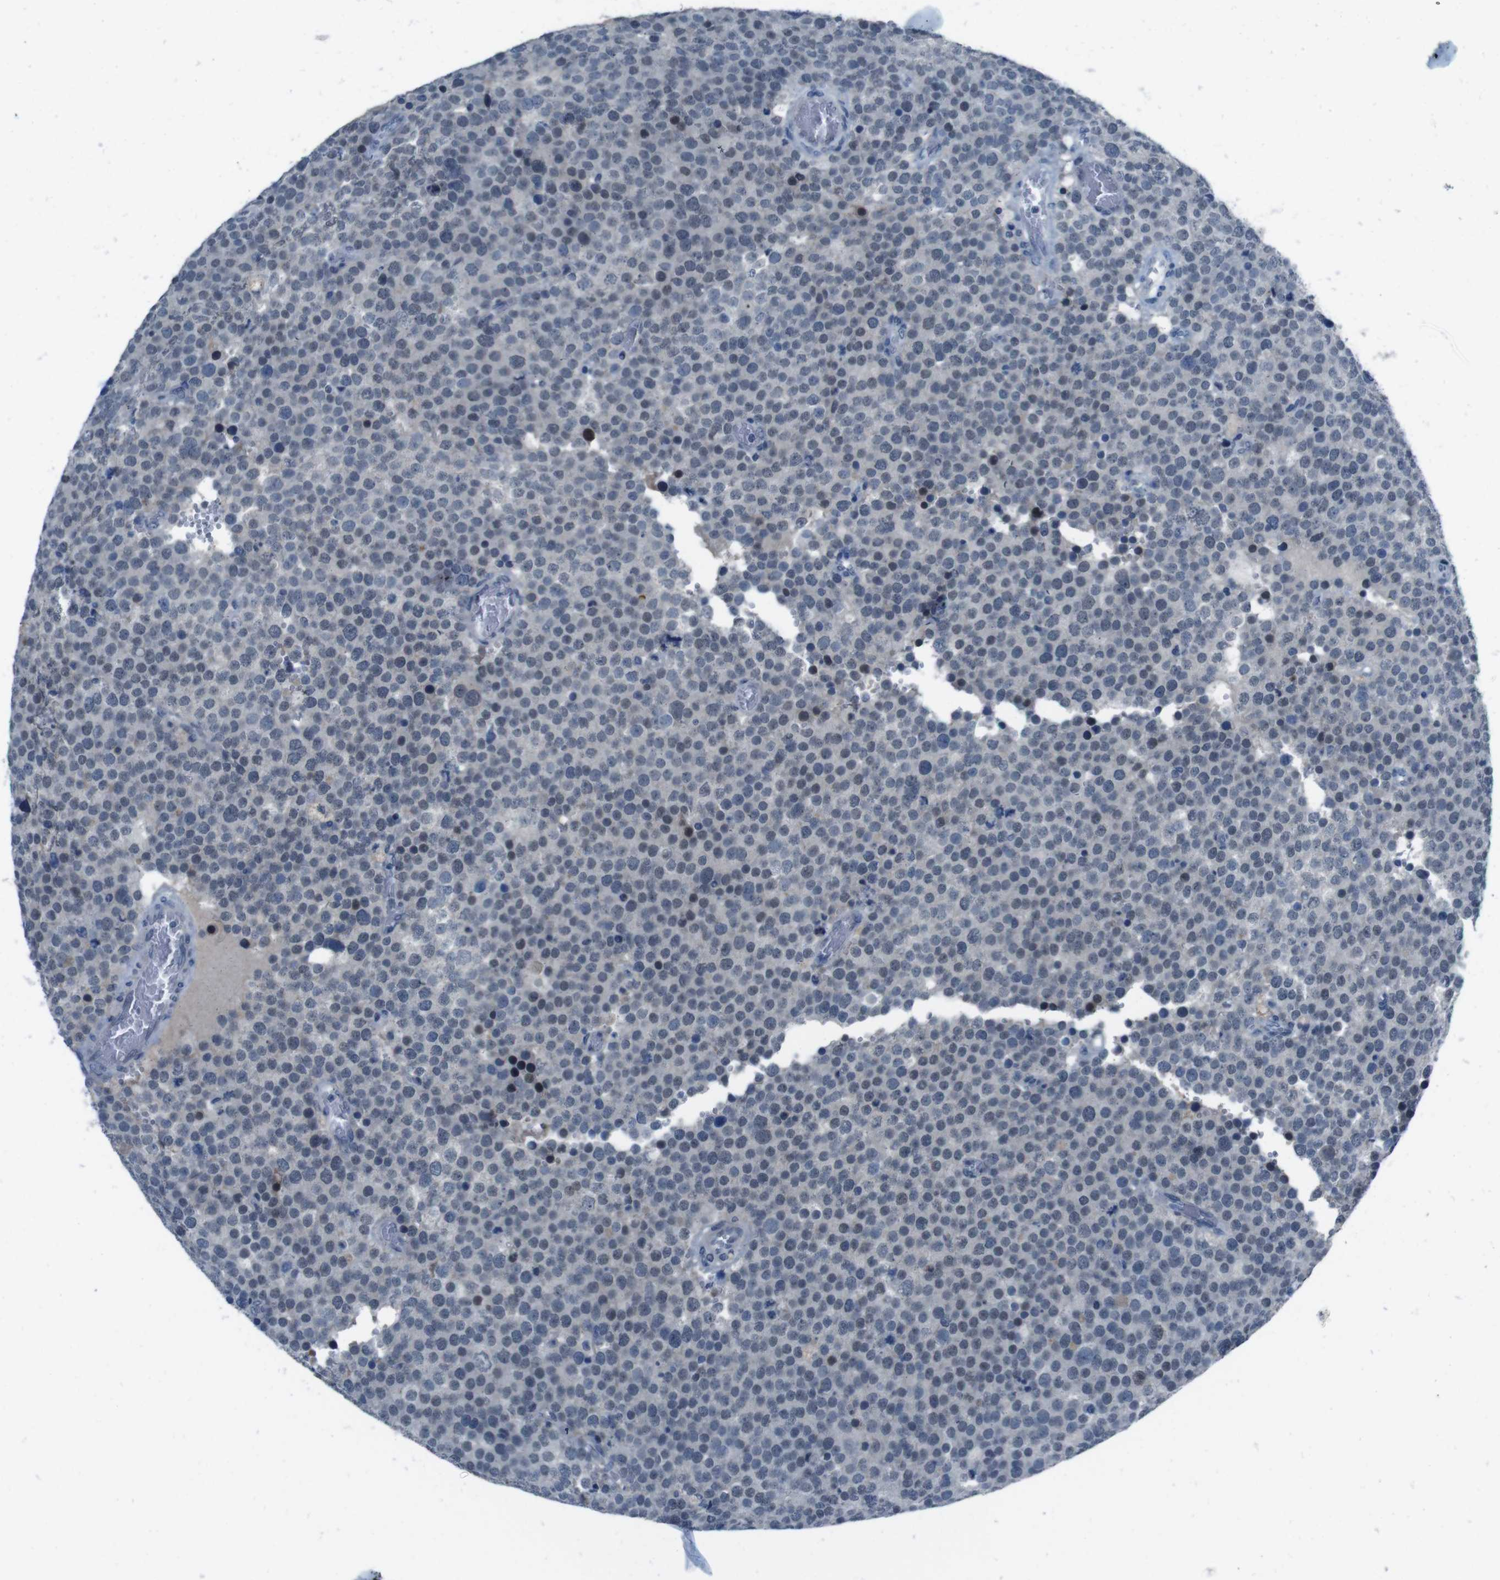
{"staining": {"intensity": "negative", "quantity": "none", "location": "none"}, "tissue": "testis cancer", "cell_type": "Tumor cells", "image_type": "cancer", "snomed": [{"axis": "morphology", "description": "Normal tissue, NOS"}, {"axis": "morphology", "description": "Seminoma, NOS"}, {"axis": "topography", "description": "Testis"}], "caption": "IHC image of neoplastic tissue: testis seminoma stained with DAB displays no significant protein positivity in tumor cells.", "gene": "CDHR2", "patient": {"sex": "male", "age": 71}}